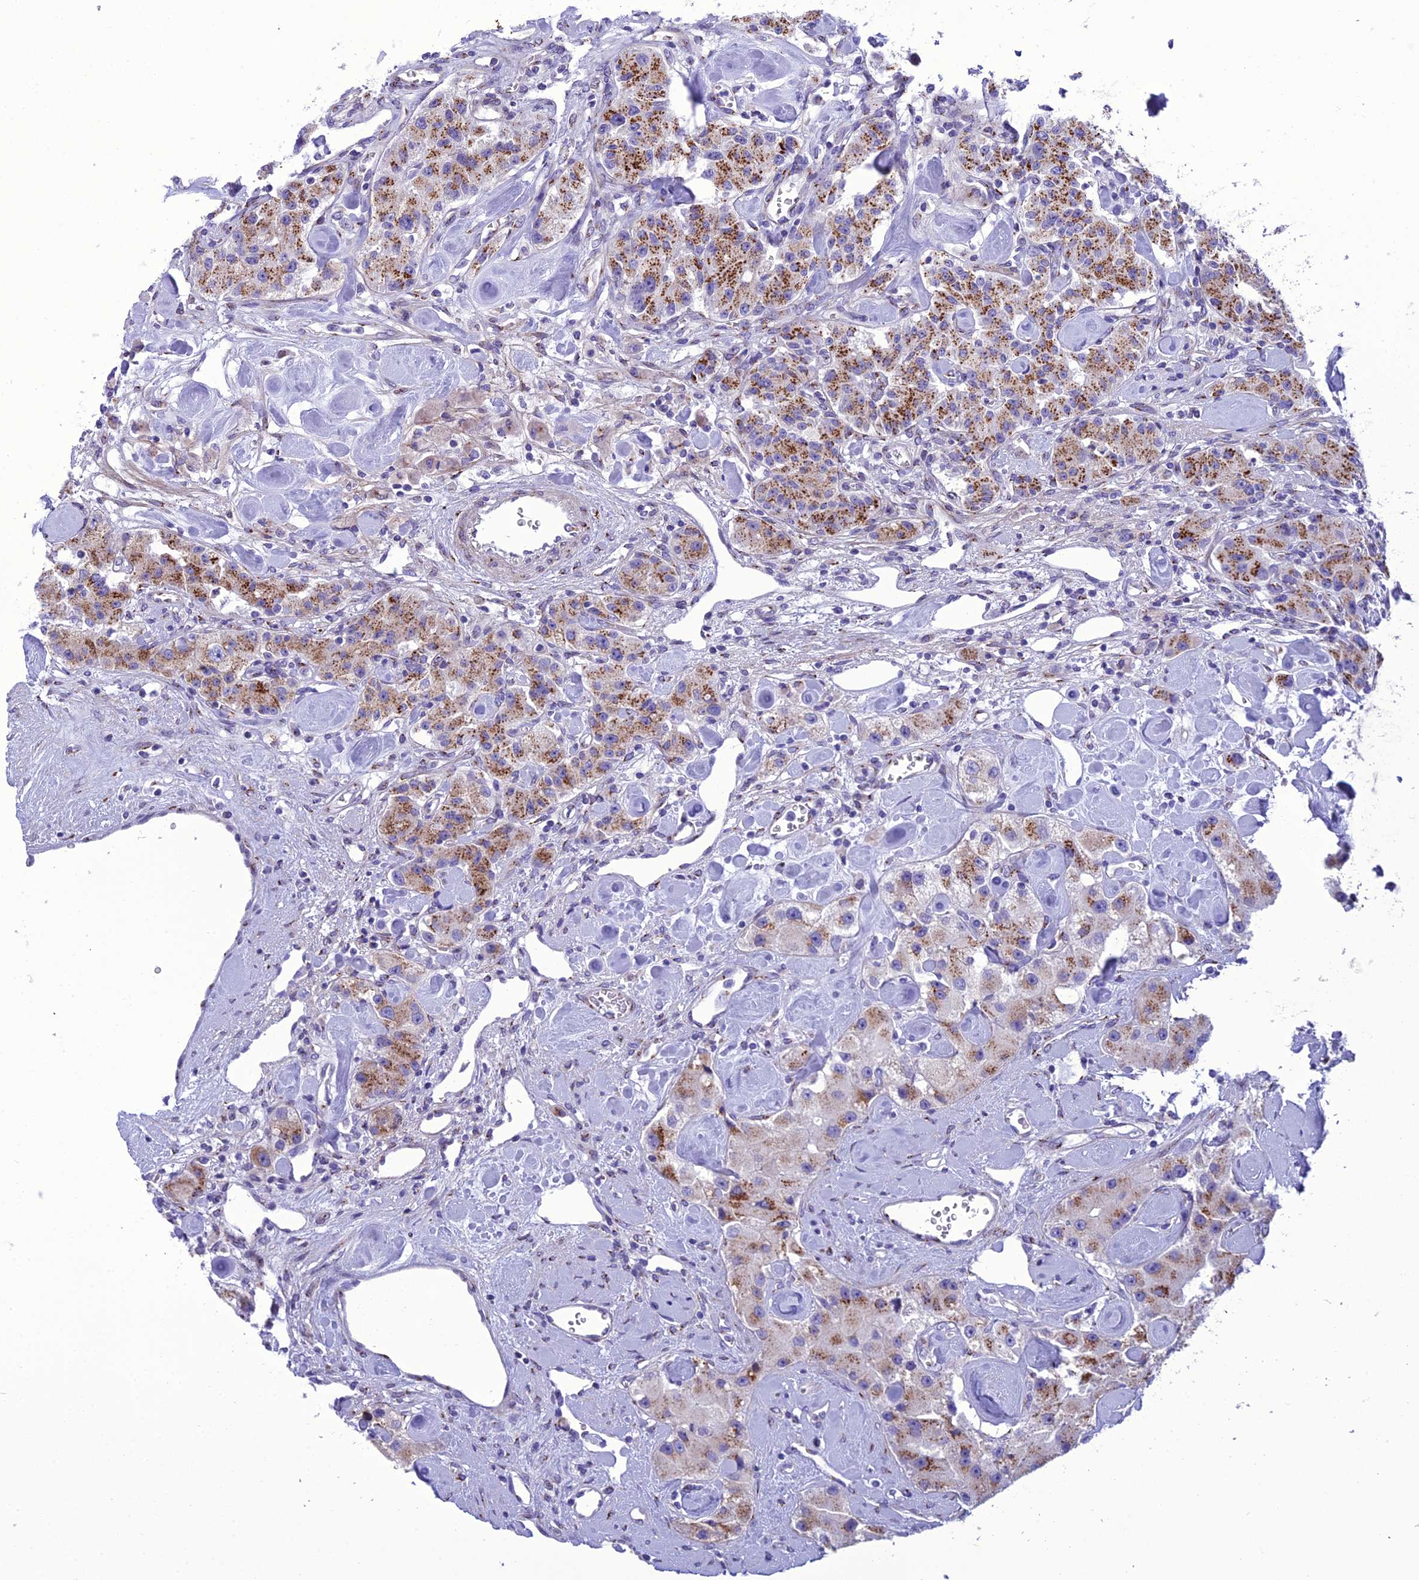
{"staining": {"intensity": "moderate", "quantity": ">75%", "location": "cytoplasmic/membranous"}, "tissue": "carcinoid", "cell_type": "Tumor cells", "image_type": "cancer", "snomed": [{"axis": "morphology", "description": "Carcinoid, malignant, NOS"}, {"axis": "topography", "description": "Pancreas"}], "caption": "IHC of malignant carcinoid reveals medium levels of moderate cytoplasmic/membranous staining in about >75% of tumor cells.", "gene": "GOLM2", "patient": {"sex": "male", "age": 41}}